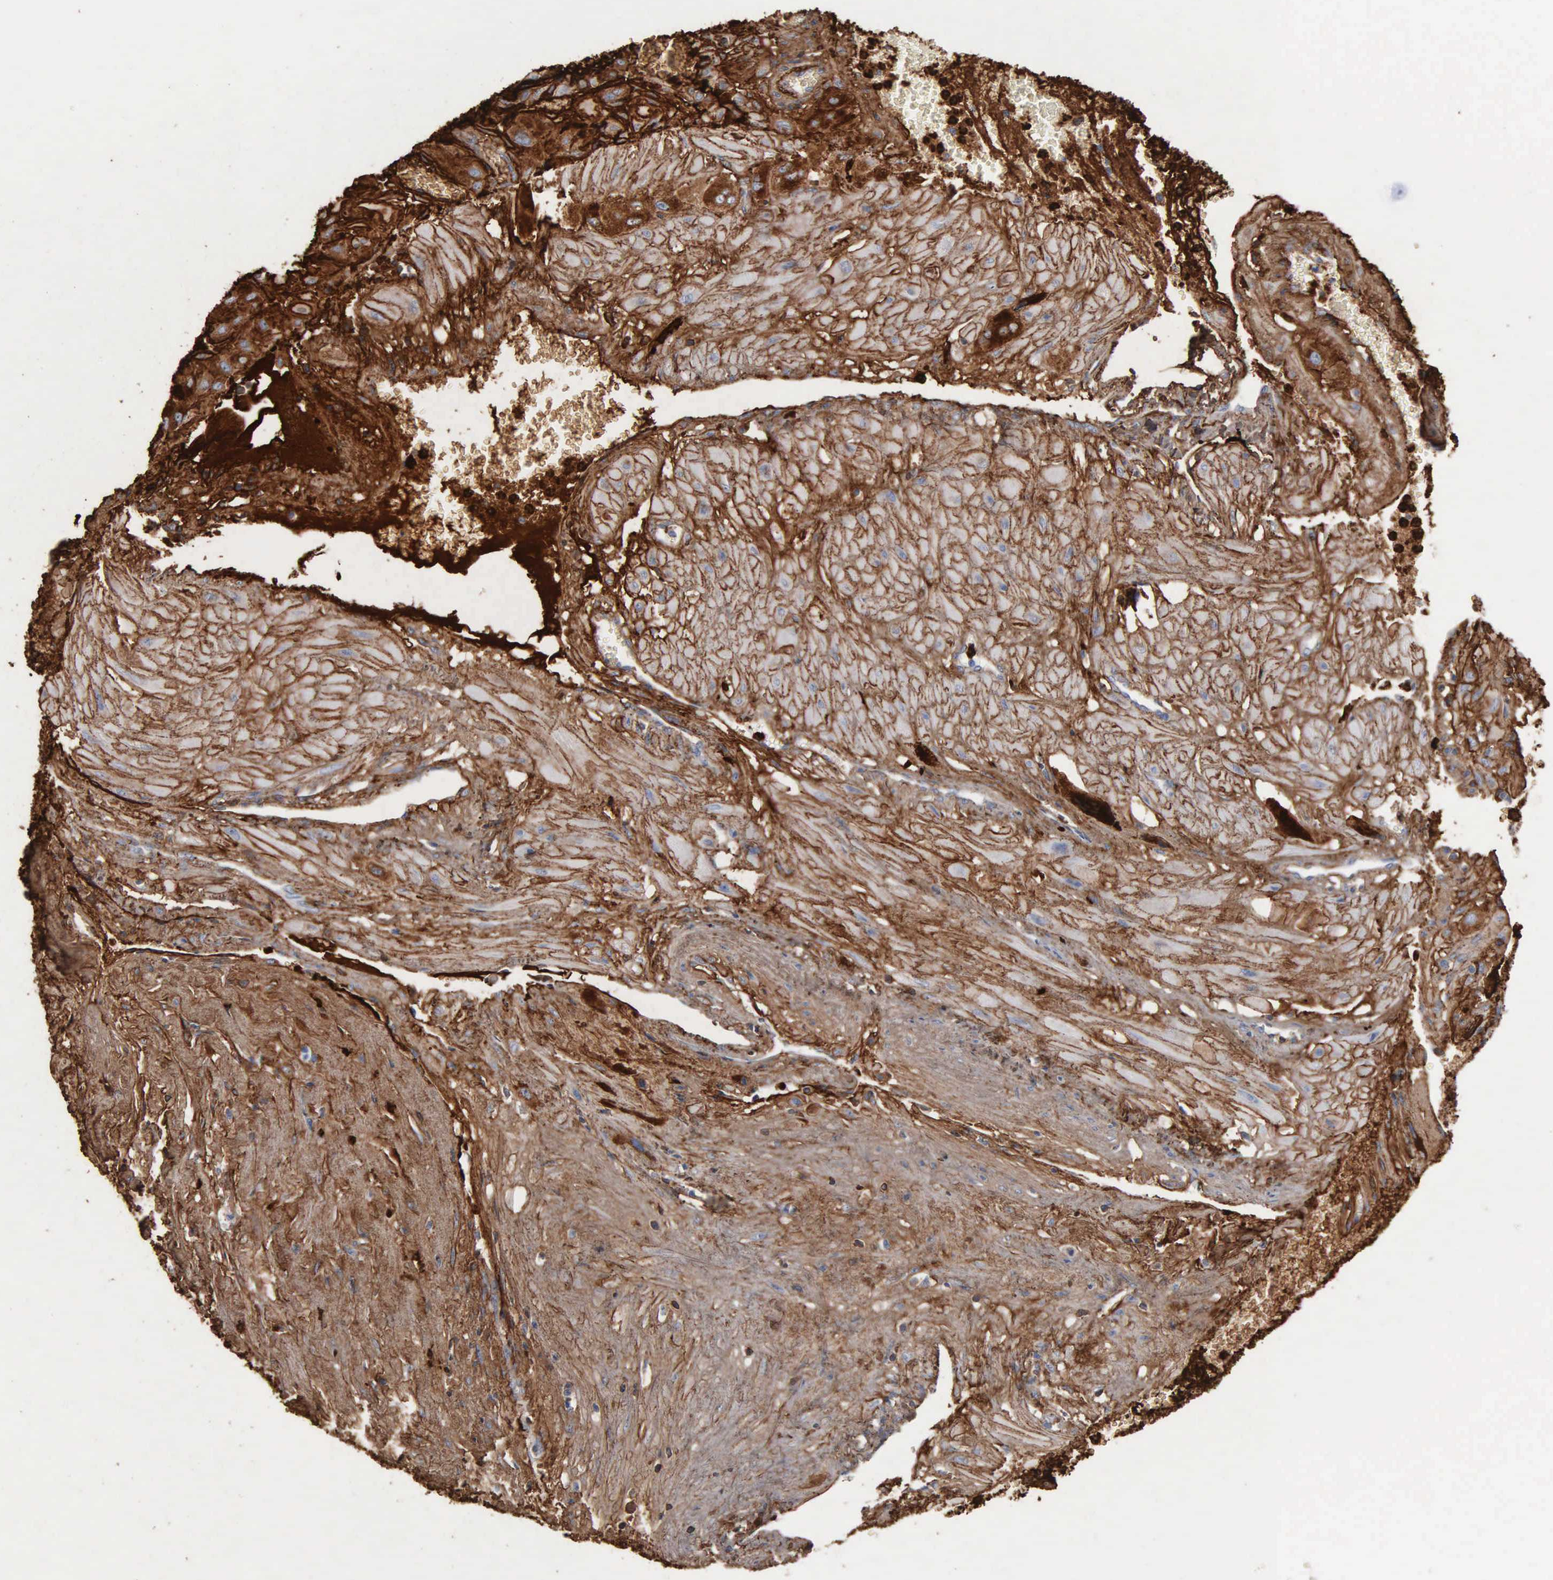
{"staining": {"intensity": "moderate", "quantity": ">75%", "location": "cytoplasmic/membranous"}, "tissue": "cervical cancer", "cell_type": "Tumor cells", "image_type": "cancer", "snomed": [{"axis": "morphology", "description": "Squamous cell carcinoma, NOS"}, {"axis": "topography", "description": "Cervix"}], "caption": "A brown stain highlights moderate cytoplasmic/membranous staining of a protein in cervical cancer (squamous cell carcinoma) tumor cells. Nuclei are stained in blue.", "gene": "FN1", "patient": {"sex": "female", "age": 34}}